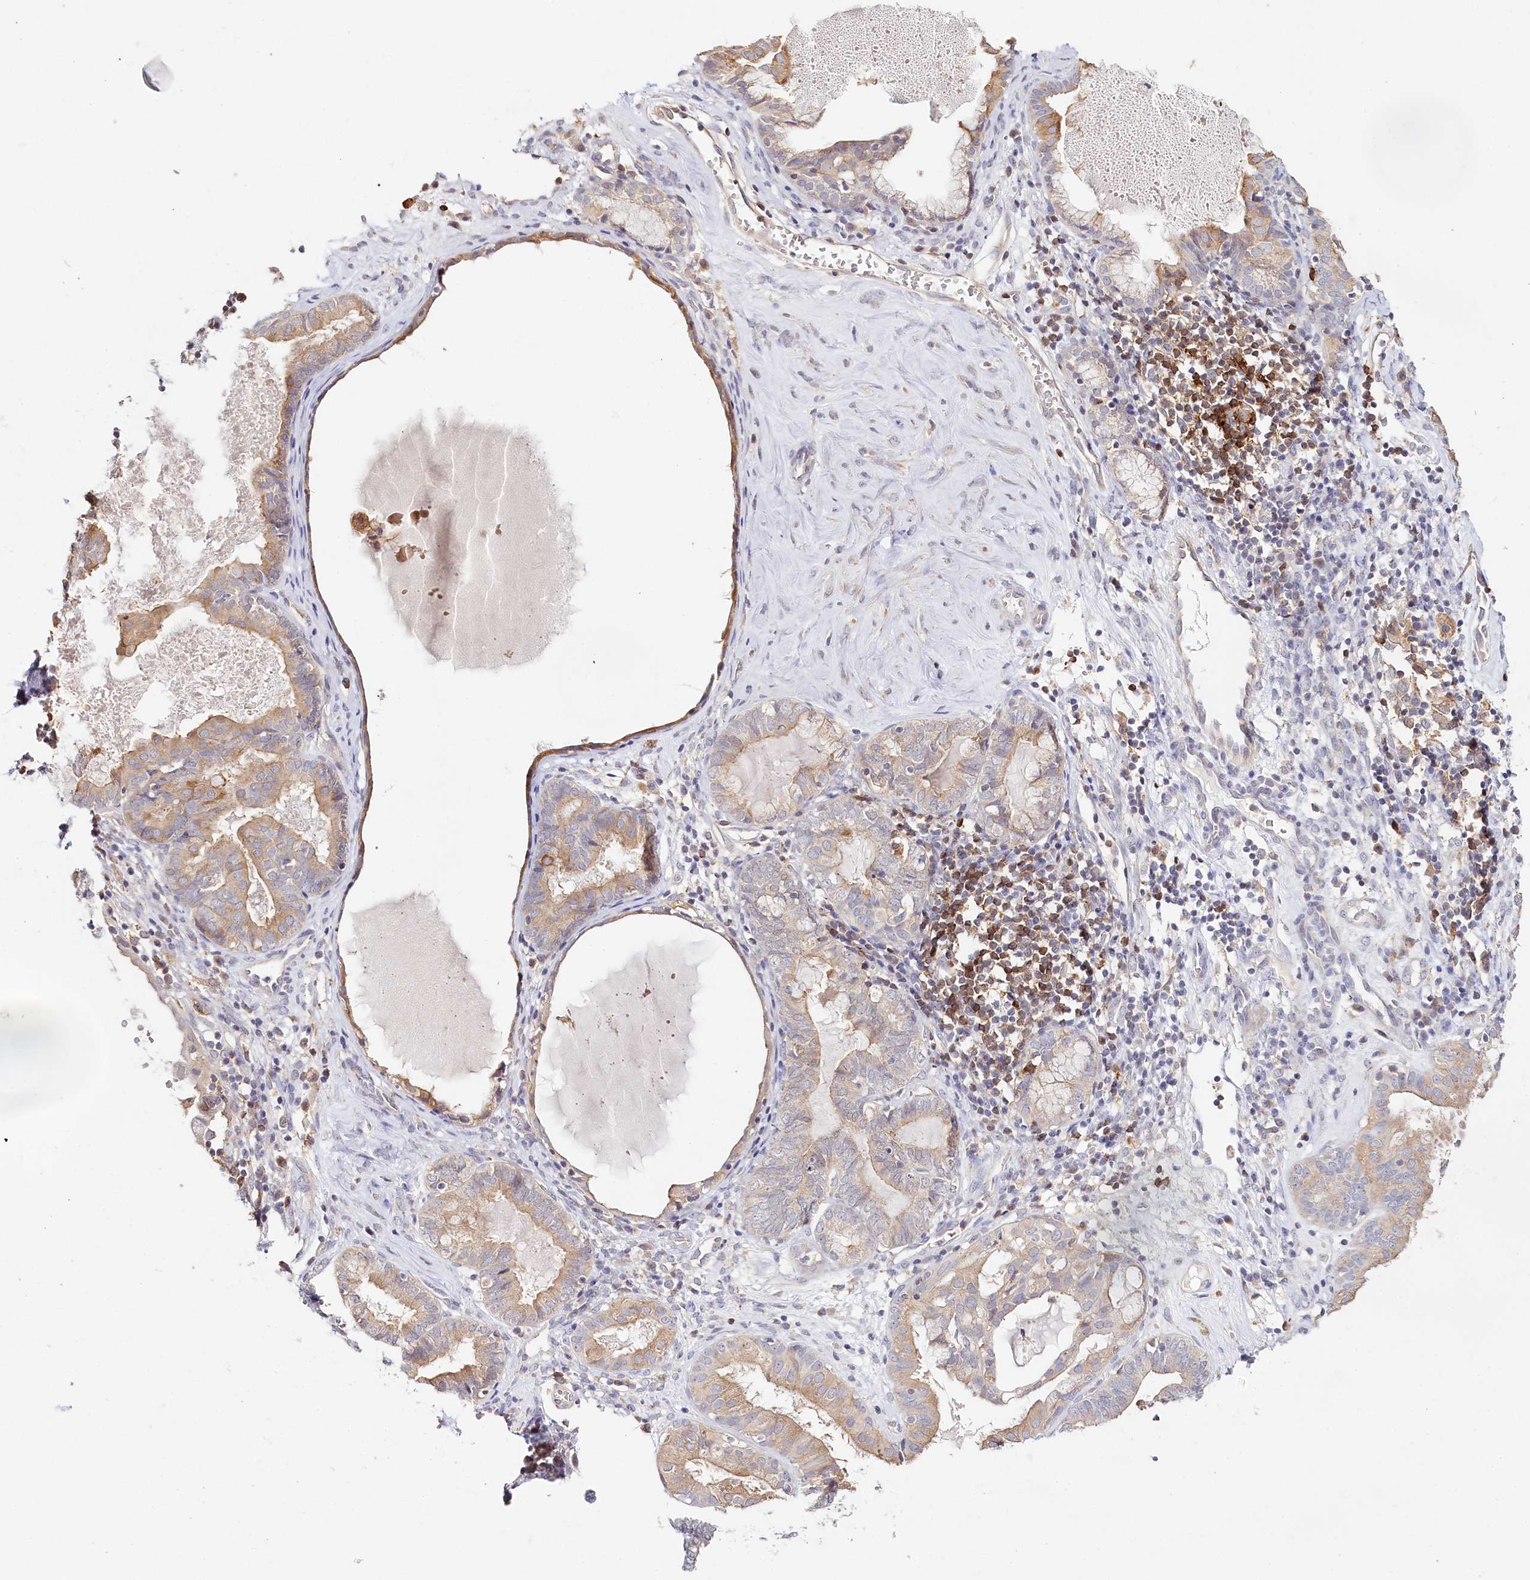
{"staining": {"intensity": "weak", "quantity": "<25%", "location": "cytoplasmic/membranous"}, "tissue": "endometrial cancer", "cell_type": "Tumor cells", "image_type": "cancer", "snomed": [{"axis": "morphology", "description": "Adenocarcinoma, NOS"}, {"axis": "topography", "description": "Endometrium"}], "caption": "DAB immunohistochemical staining of human endometrial adenocarcinoma reveals no significant expression in tumor cells.", "gene": "DAPK1", "patient": {"sex": "female", "age": 79}}